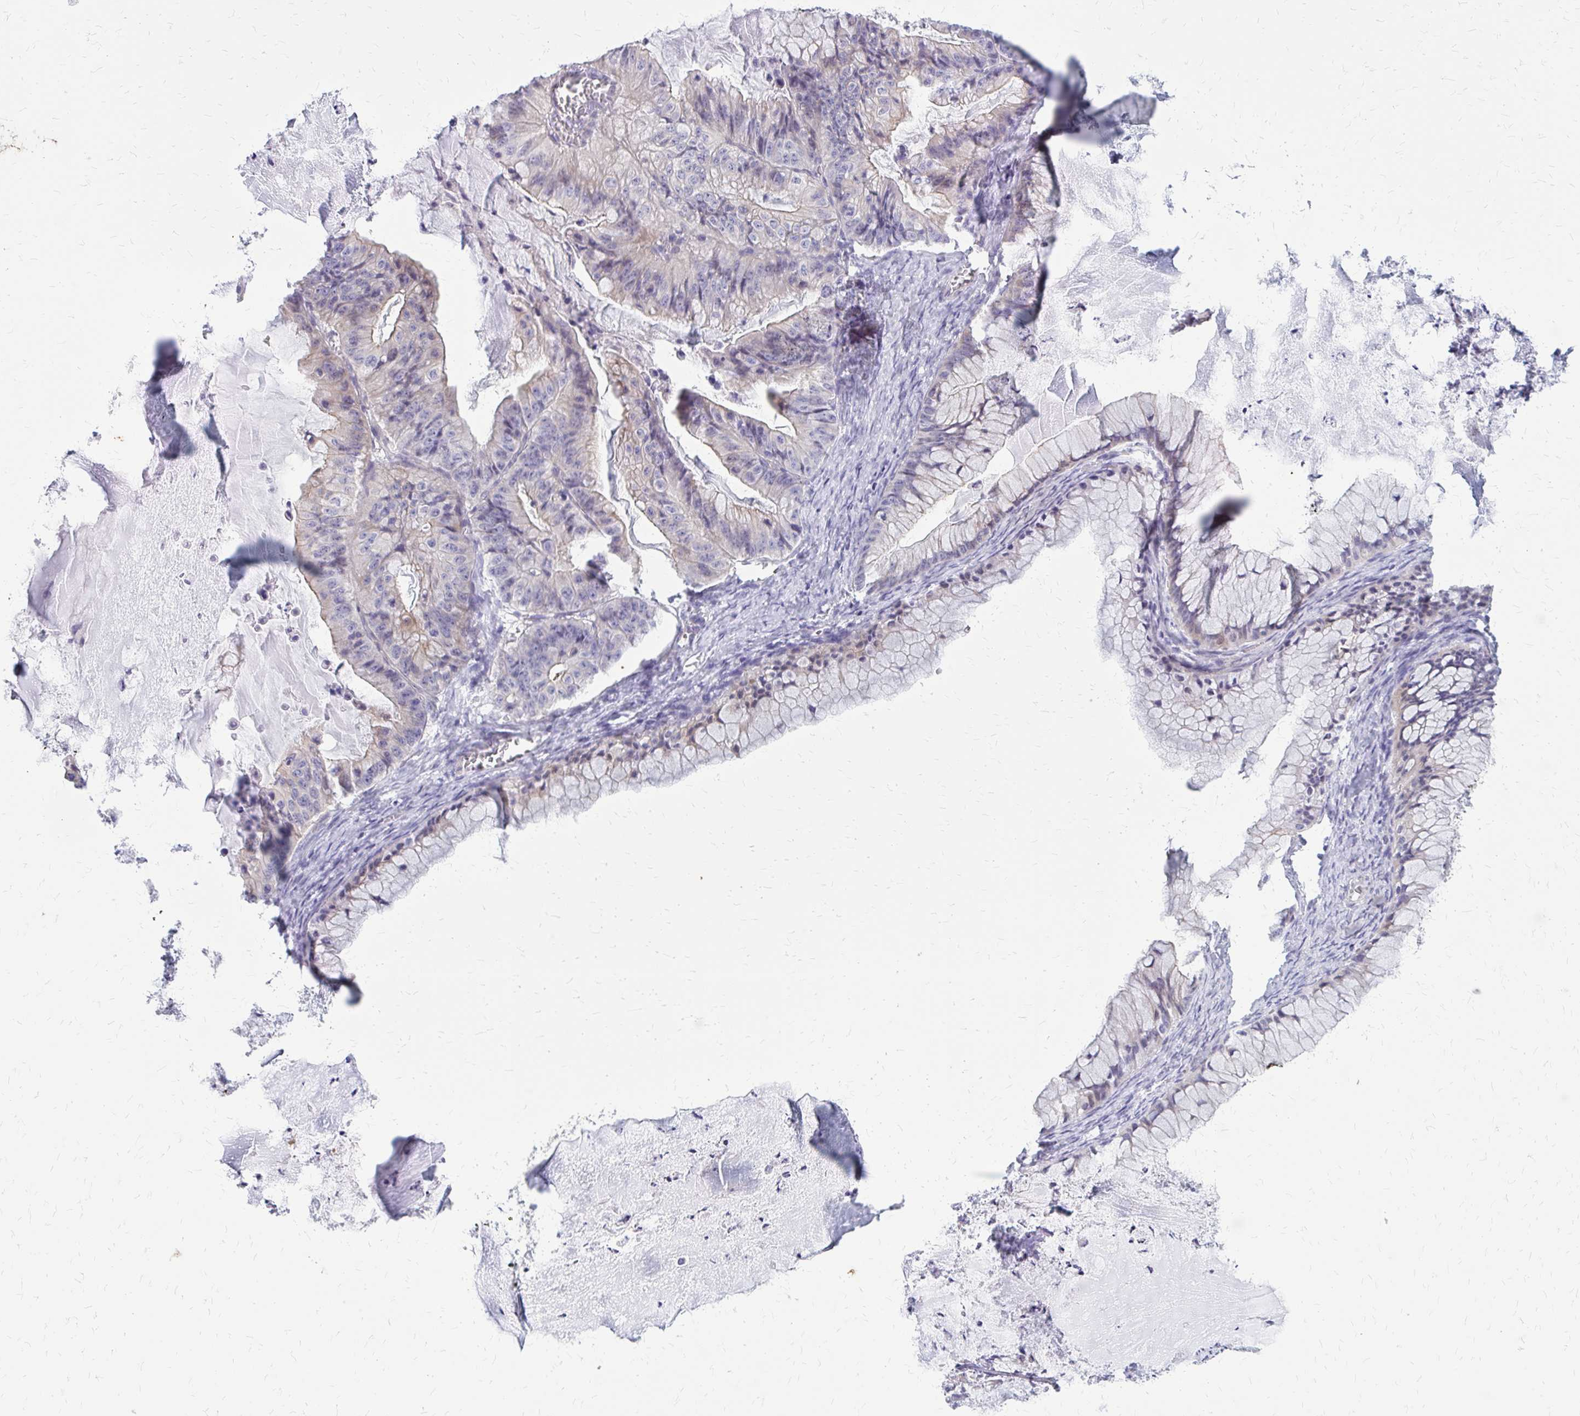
{"staining": {"intensity": "weak", "quantity": "<25%", "location": "cytoplasmic/membranous"}, "tissue": "ovarian cancer", "cell_type": "Tumor cells", "image_type": "cancer", "snomed": [{"axis": "morphology", "description": "Cystadenocarcinoma, mucinous, NOS"}, {"axis": "topography", "description": "Ovary"}], "caption": "There is no significant staining in tumor cells of ovarian mucinous cystadenocarcinoma.", "gene": "GLYATL2", "patient": {"sex": "female", "age": 72}}